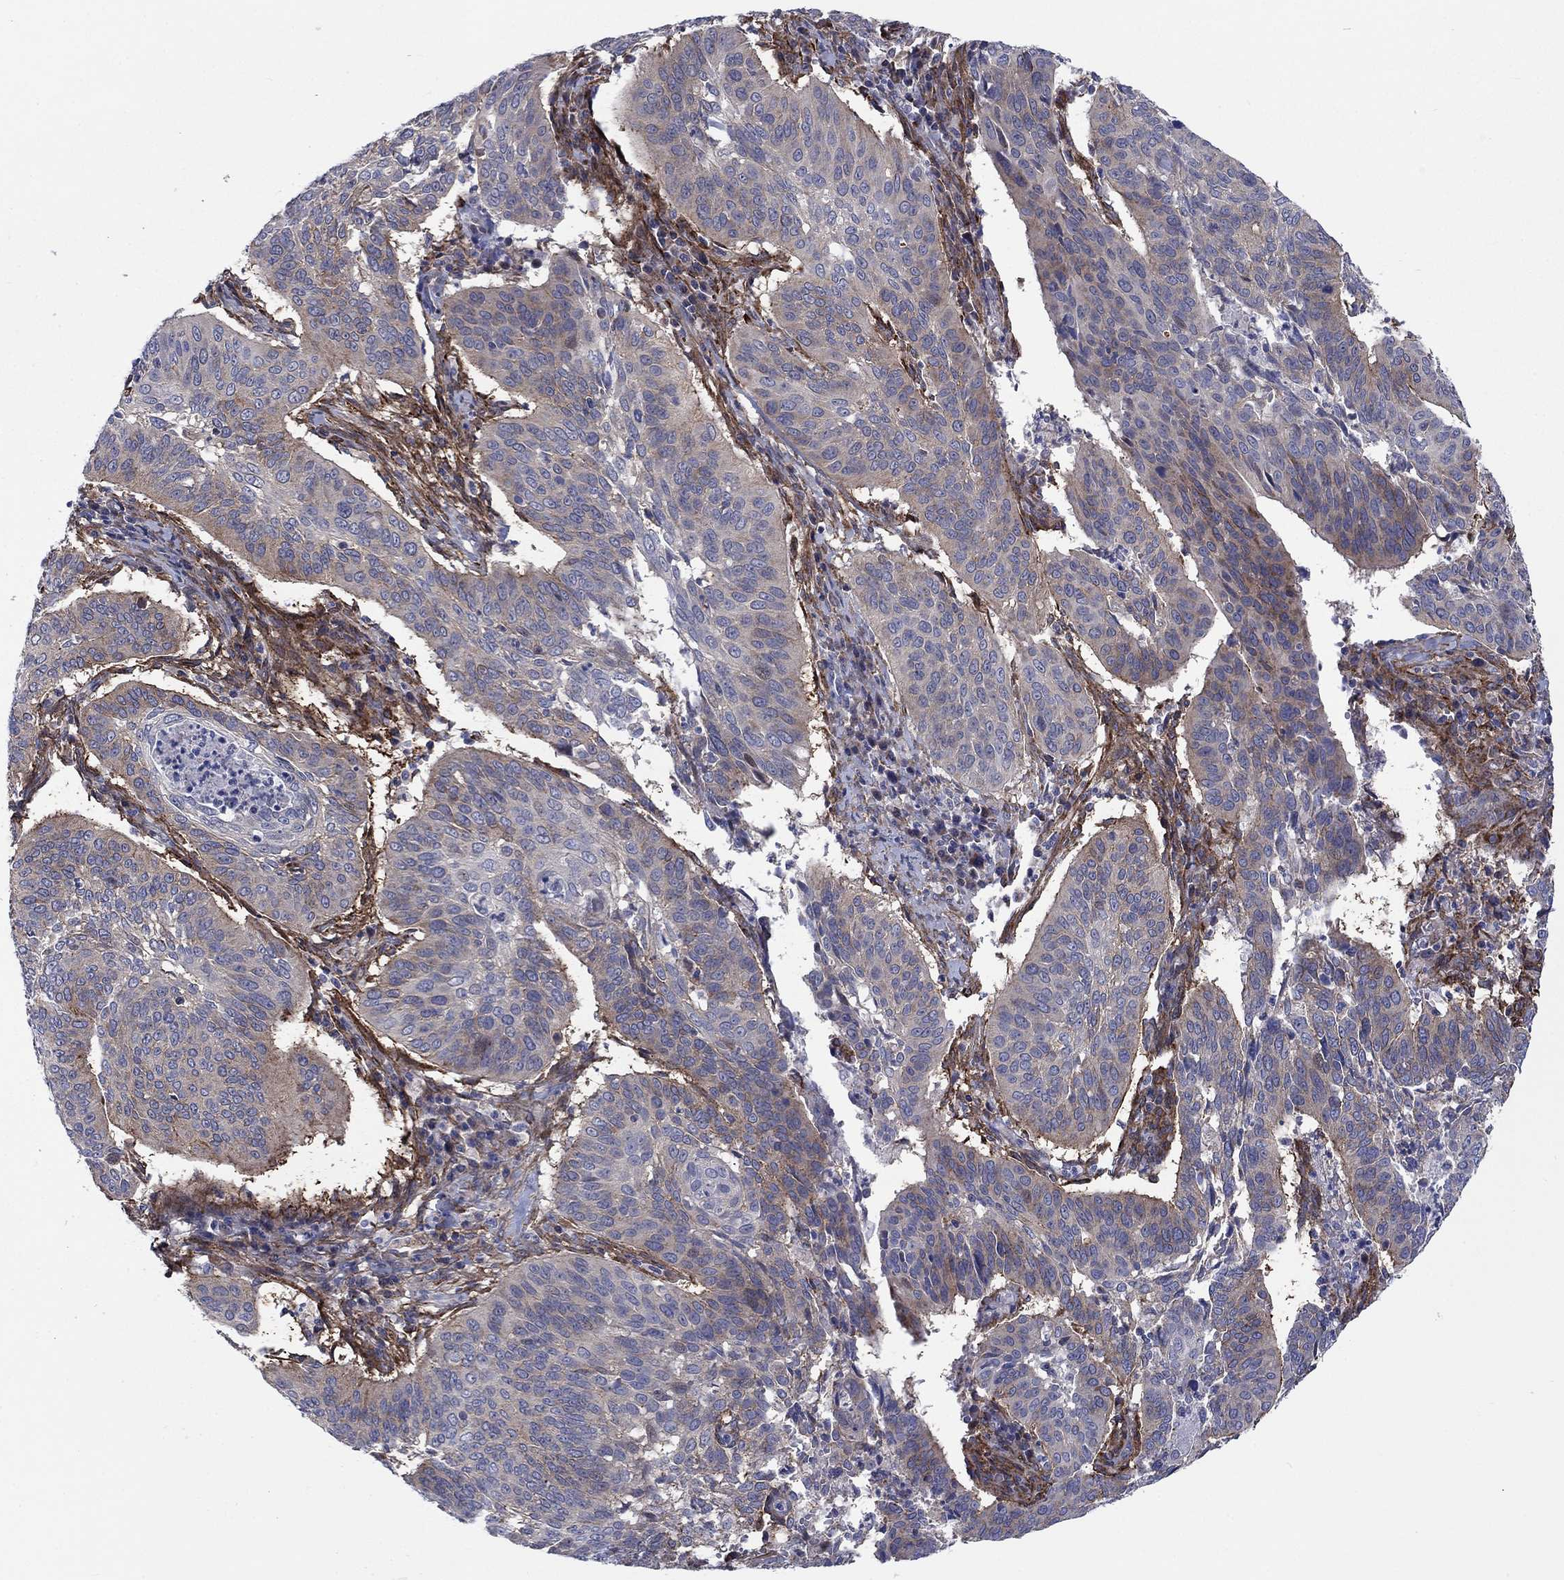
{"staining": {"intensity": "moderate", "quantity": "<25%", "location": "cytoplasmic/membranous"}, "tissue": "cervical cancer", "cell_type": "Tumor cells", "image_type": "cancer", "snomed": [{"axis": "morphology", "description": "Normal tissue, NOS"}, {"axis": "morphology", "description": "Squamous cell carcinoma, NOS"}, {"axis": "topography", "description": "Cervix"}], "caption": "Protein staining displays moderate cytoplasmic/membranous positivity in approximately <25% of tumor cells in cervical cancer.", "gene": "SLC35F2", "patient": {"sex": "female", "age": 39}}